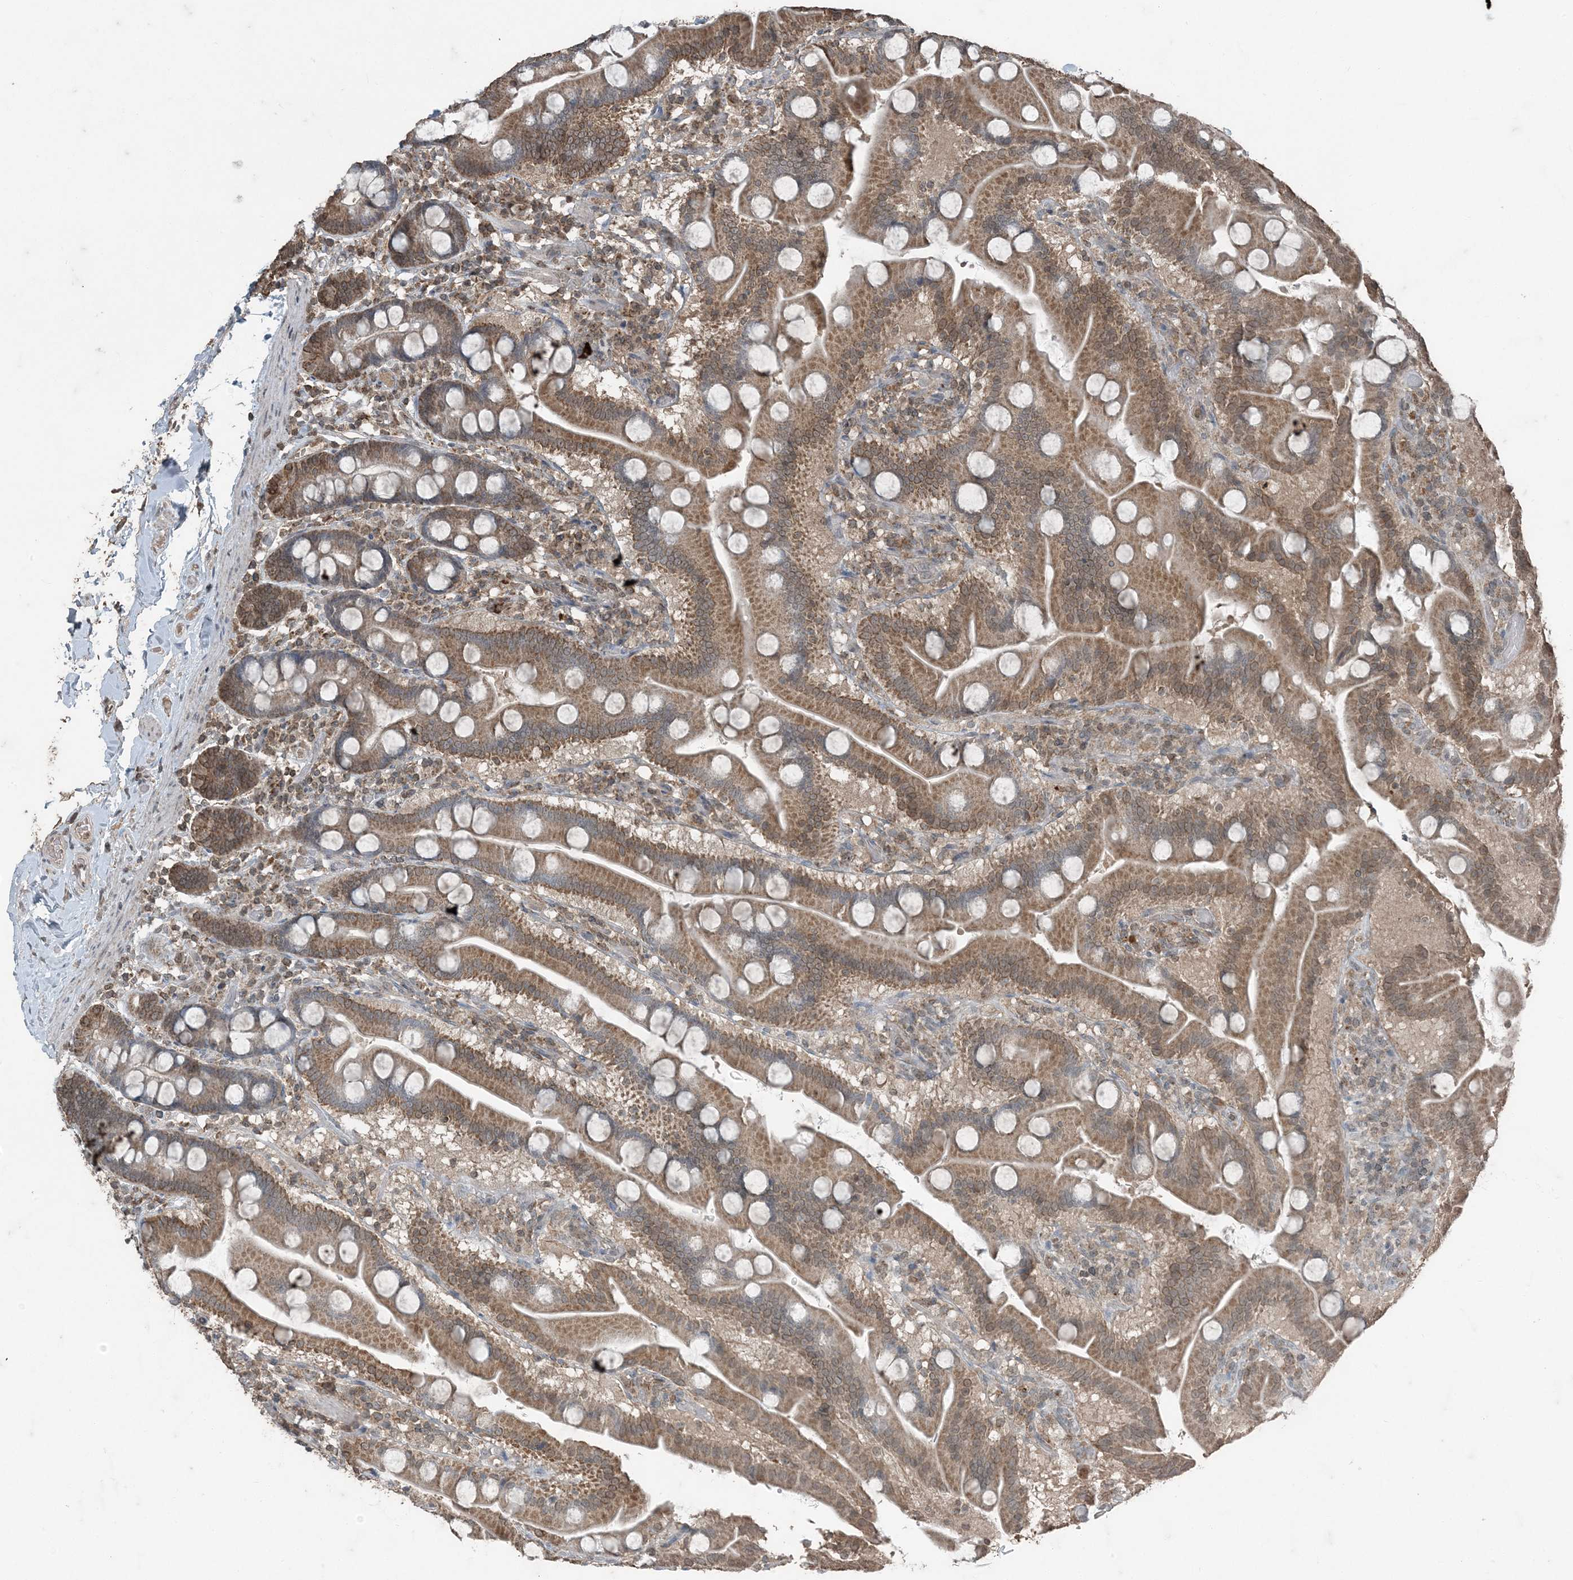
{"staining": {"intensity": "strong", "quantity": ">75%", "location": "cytoplasmic/membranous"}, "tissue": "duodenum", "cell_type": "Glandular cells", "image_type": "normal", "snomed": [{"axis": "morphology", "description": "Normal tissue, NOS"}, {"axis": "topography", "description": "Duodenum"}], "caption": "High-magnification brightfield microscopy of benign duodenum stained with DAB (brown) and counterstained with hematoxylin (blue). glandular cells exhibit strong cytoplasmic/membranous expression is identified in approximately>75% of cells. (Brightfield microscopy of DAB IHC at high magnification).", "gene": "GNL1", "patient": {"sex": "male", "age": 55}}